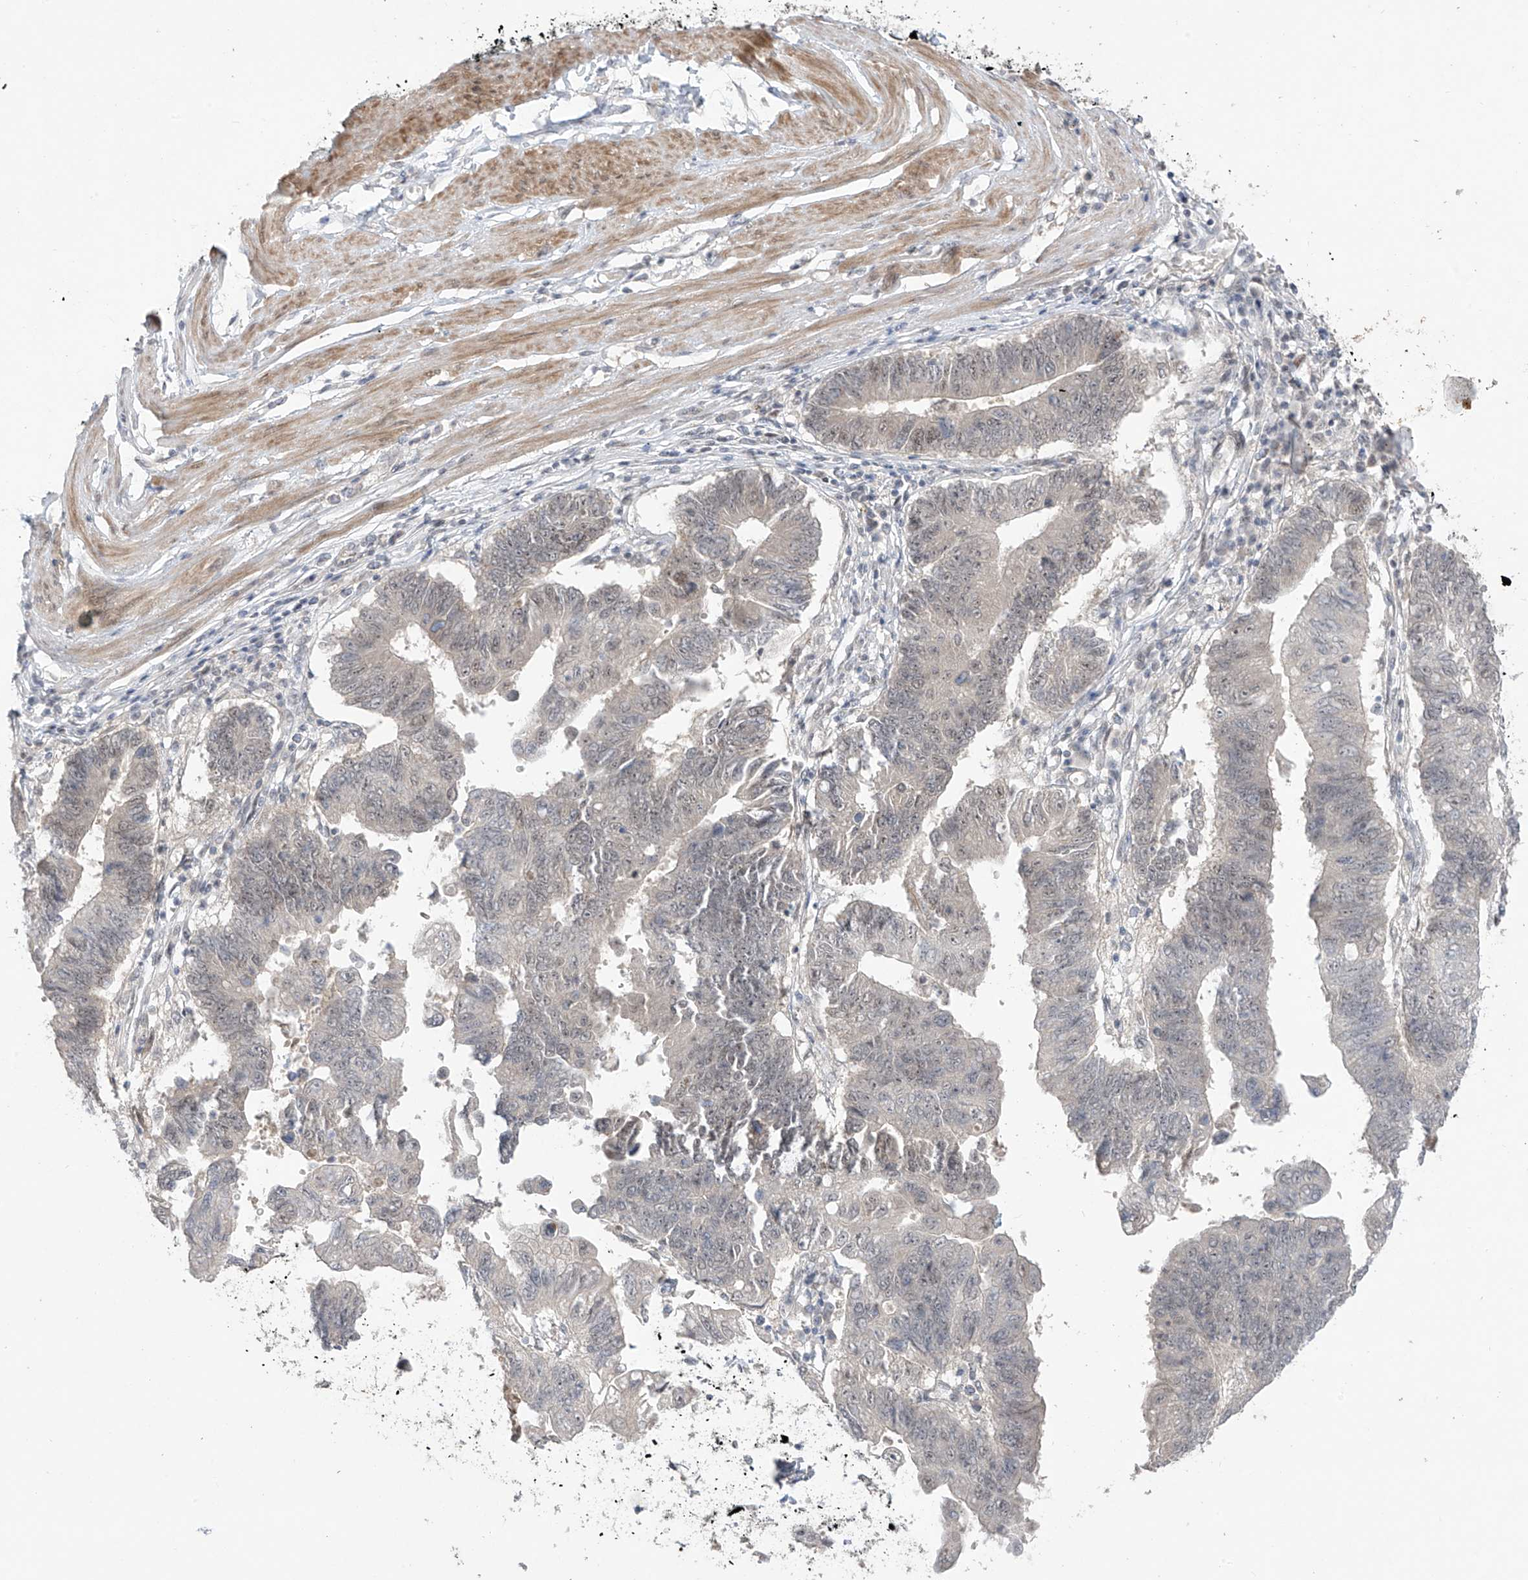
{"staining": {"intensity": "weak", "quantity": "<25%", "location": "nuclear"}, "tissue": "stomach cancer", "cell_type": "Tumor cells", "image_type": "cancer", "snomed": [{"axis": "morphology", "description": "Adenocarcinoma, NOS"}, {"axis": "topography", "description": "Stomach"}], "caption": "The image displays no staining of tumor cells in stomach adenocarcinoma.", "gene": "OGT", "patient": {"sex": "male", "age": 59}}